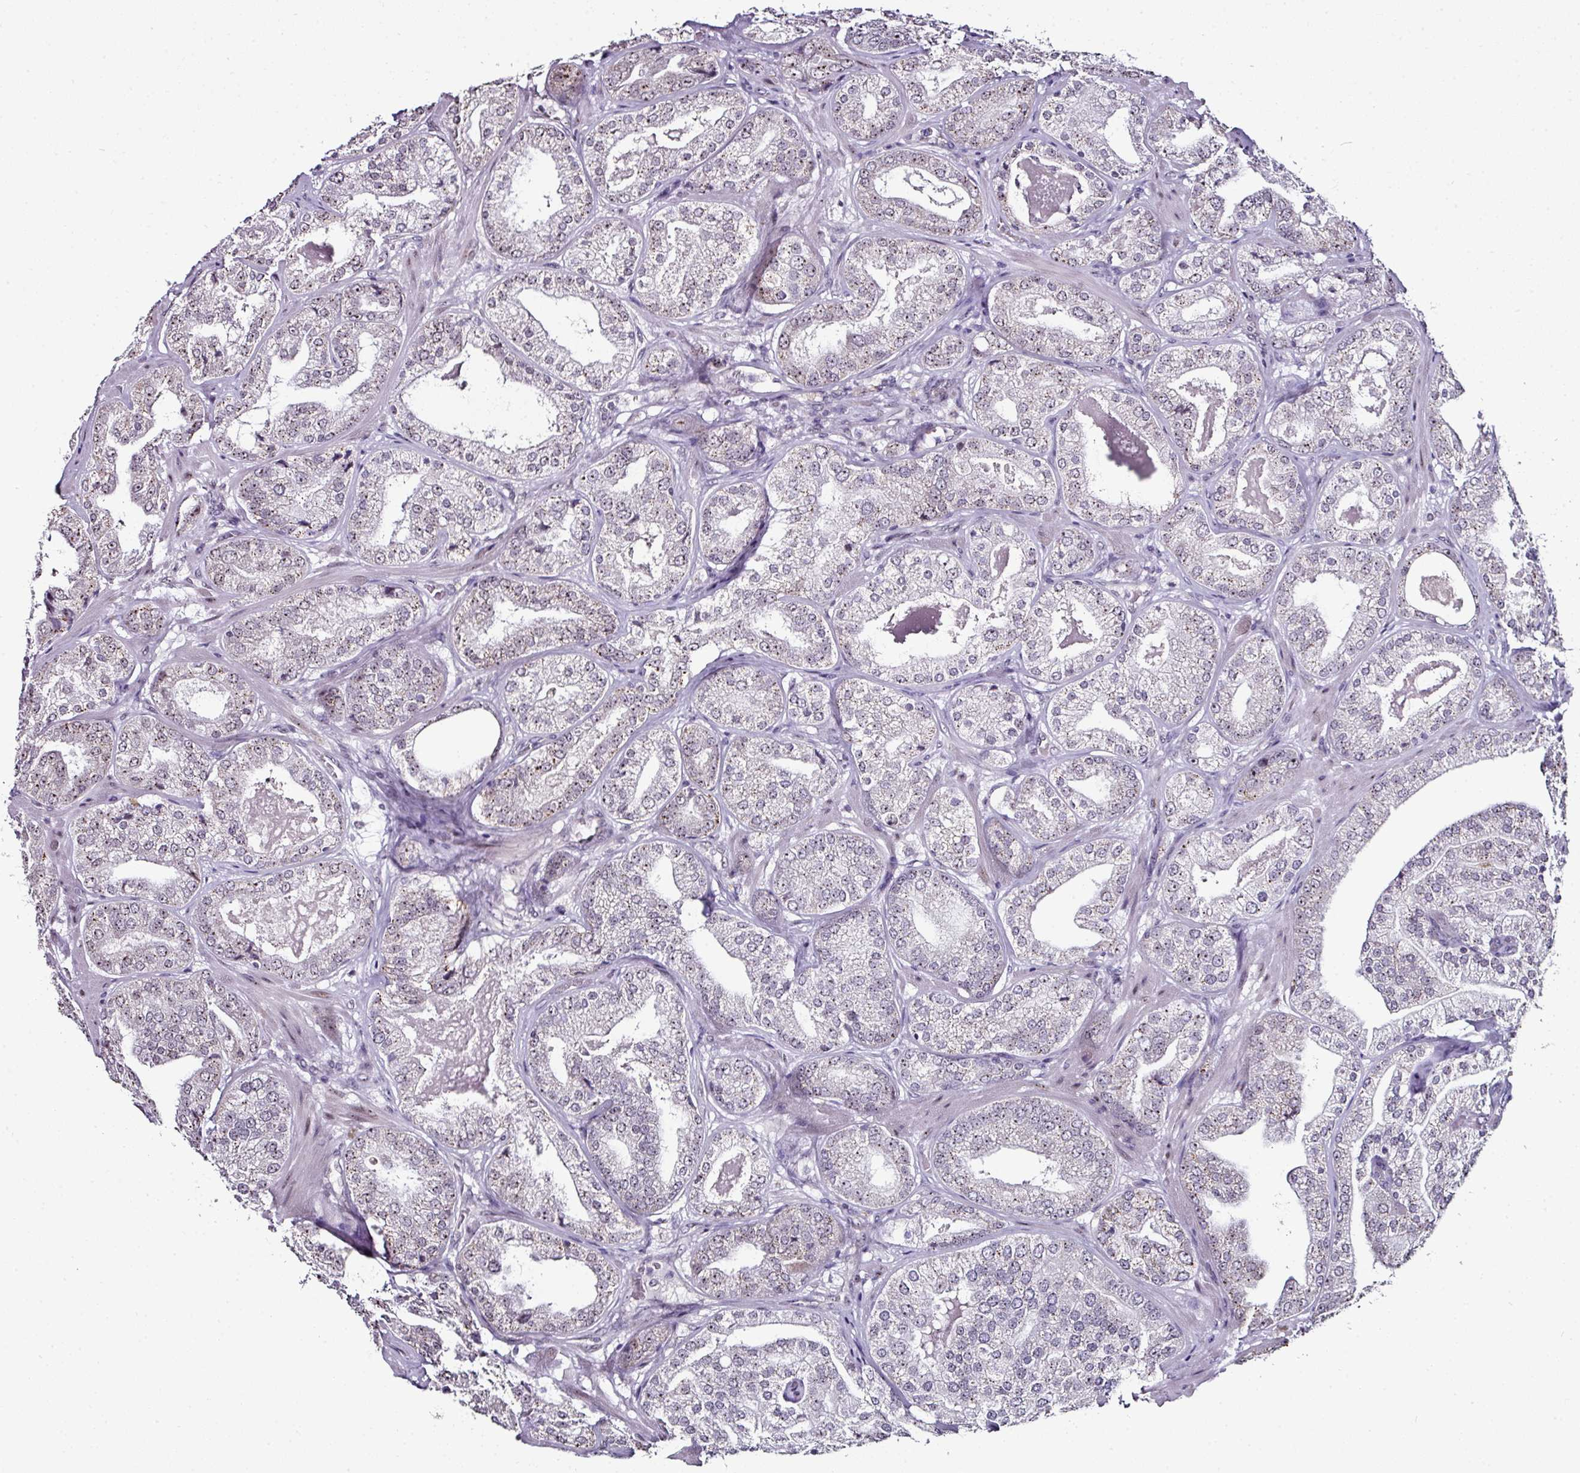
{"staining": {"intensity": "weak", "quantity": "25%-75%", "location": "nuclear"}, "tissue": "prostate cancer", "cell_type": "Tumor cells", "image_type": "cancer", "snomed": [{"axis": "morphology", "description": "Adenocarcinoma, High grade"}, {"axis": "topography", "description": "Prostate"}], "caption": "Immunohistochemistry (IHC) (DAB) staining of adenocarcinoma (high-grade) (prostate) shows weak nuclear protein staining in approximately 25%-75% of tumor cells. (brown staining indicates protein expression, while blue staining denotes nuclei).", "gene": "NACC2", "patient": {"sex": "male", "age": 63}}